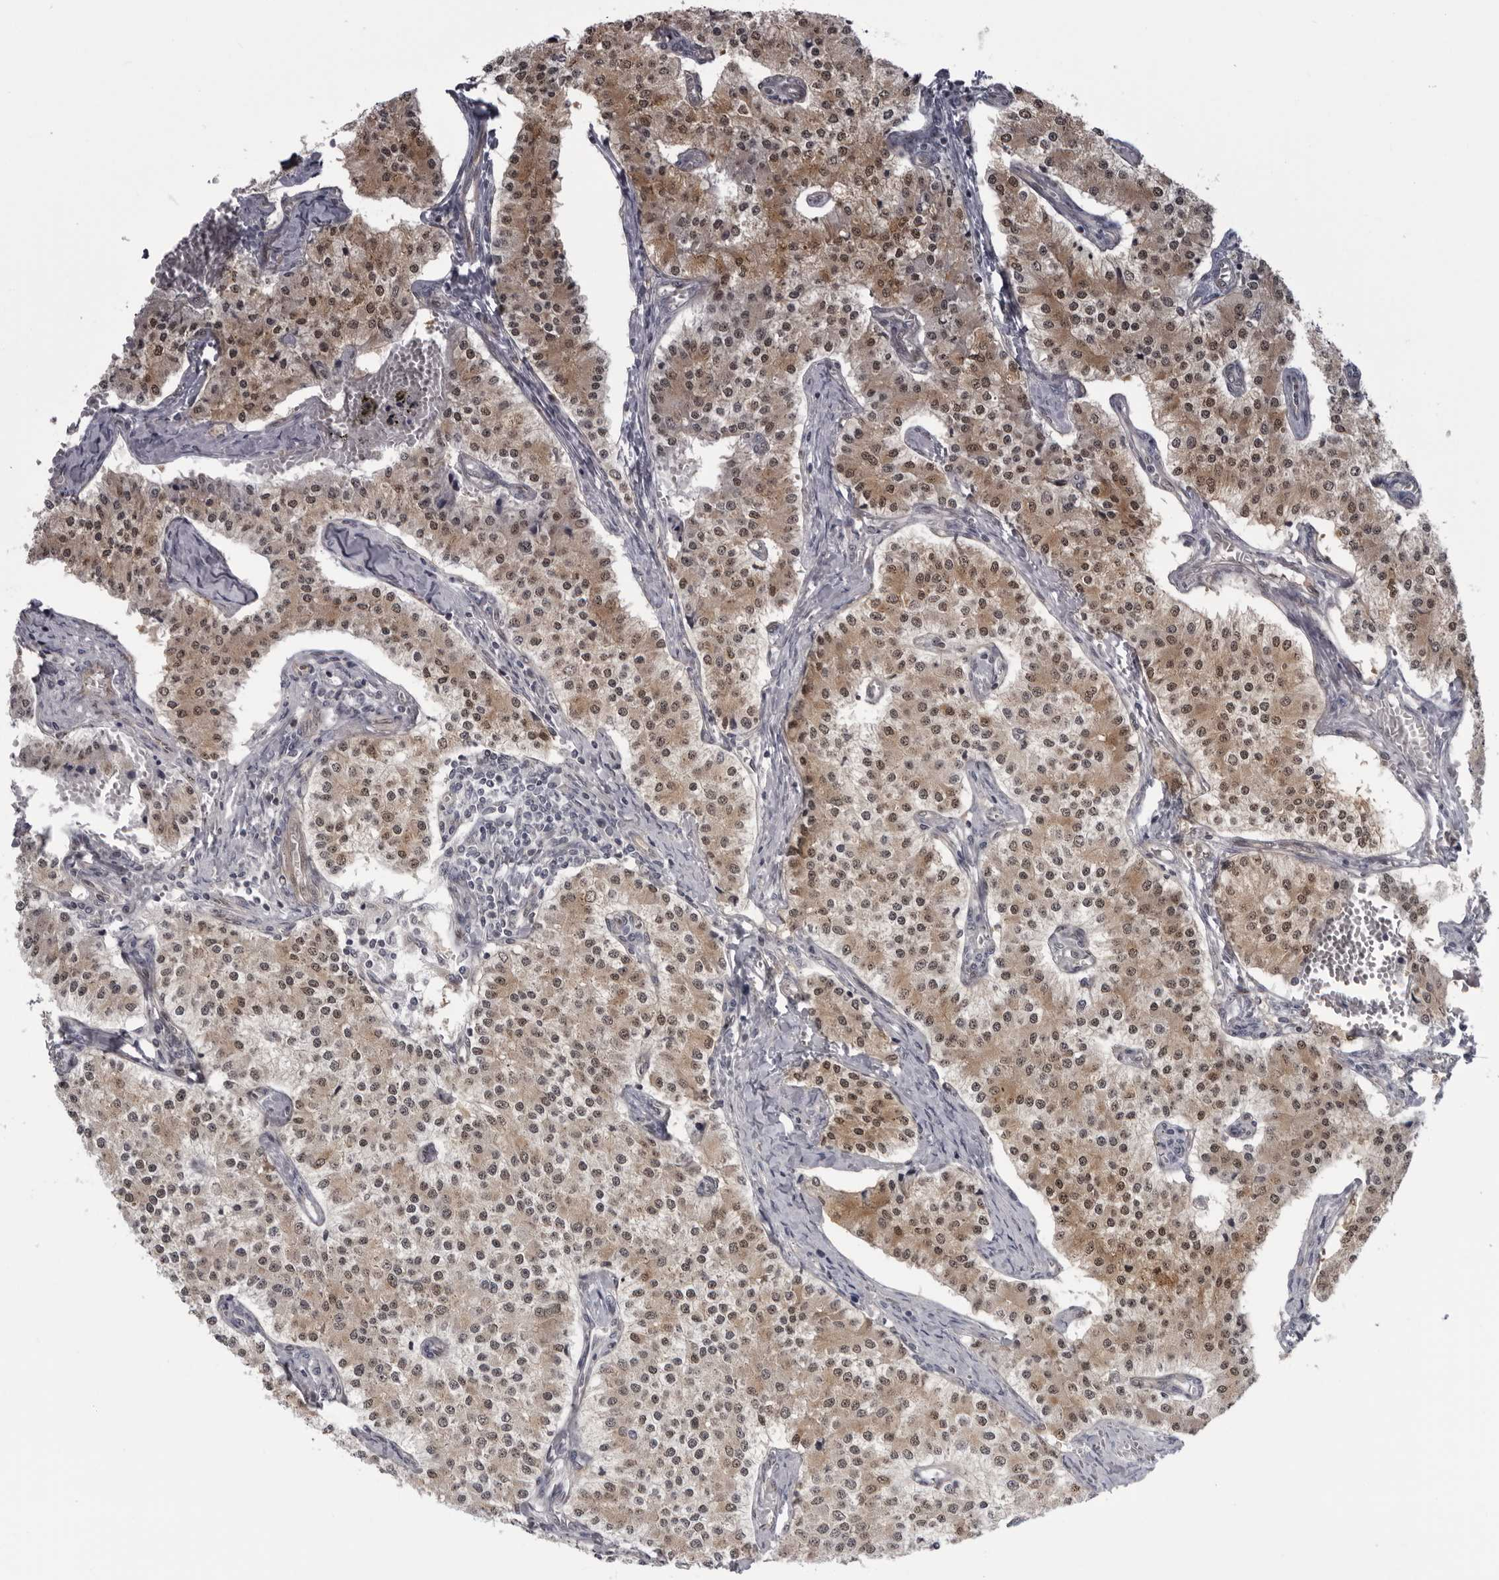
{"staining": {"intensity": "moderate", "quantity": ">75%", "location": "cytoplasmic/membranous,nuclear"}, "tissue": "carcinoid", "cell_type": "Tumor cells", "image_type": "cancer", "snomed": [{"axis": "morphology", "description": "Carcinoid, malignant, NOS"}, {"axis": "topography", "description": "Colon"}], "caption": "Brown immunohistochemical staining in malignant carcinoid shows moderate cytoplasmic/membranous and nuclear positivity in about >75% of tumor cells.", "gene": "MAPK12", "patient": {"sex": "female", "age": 52}}